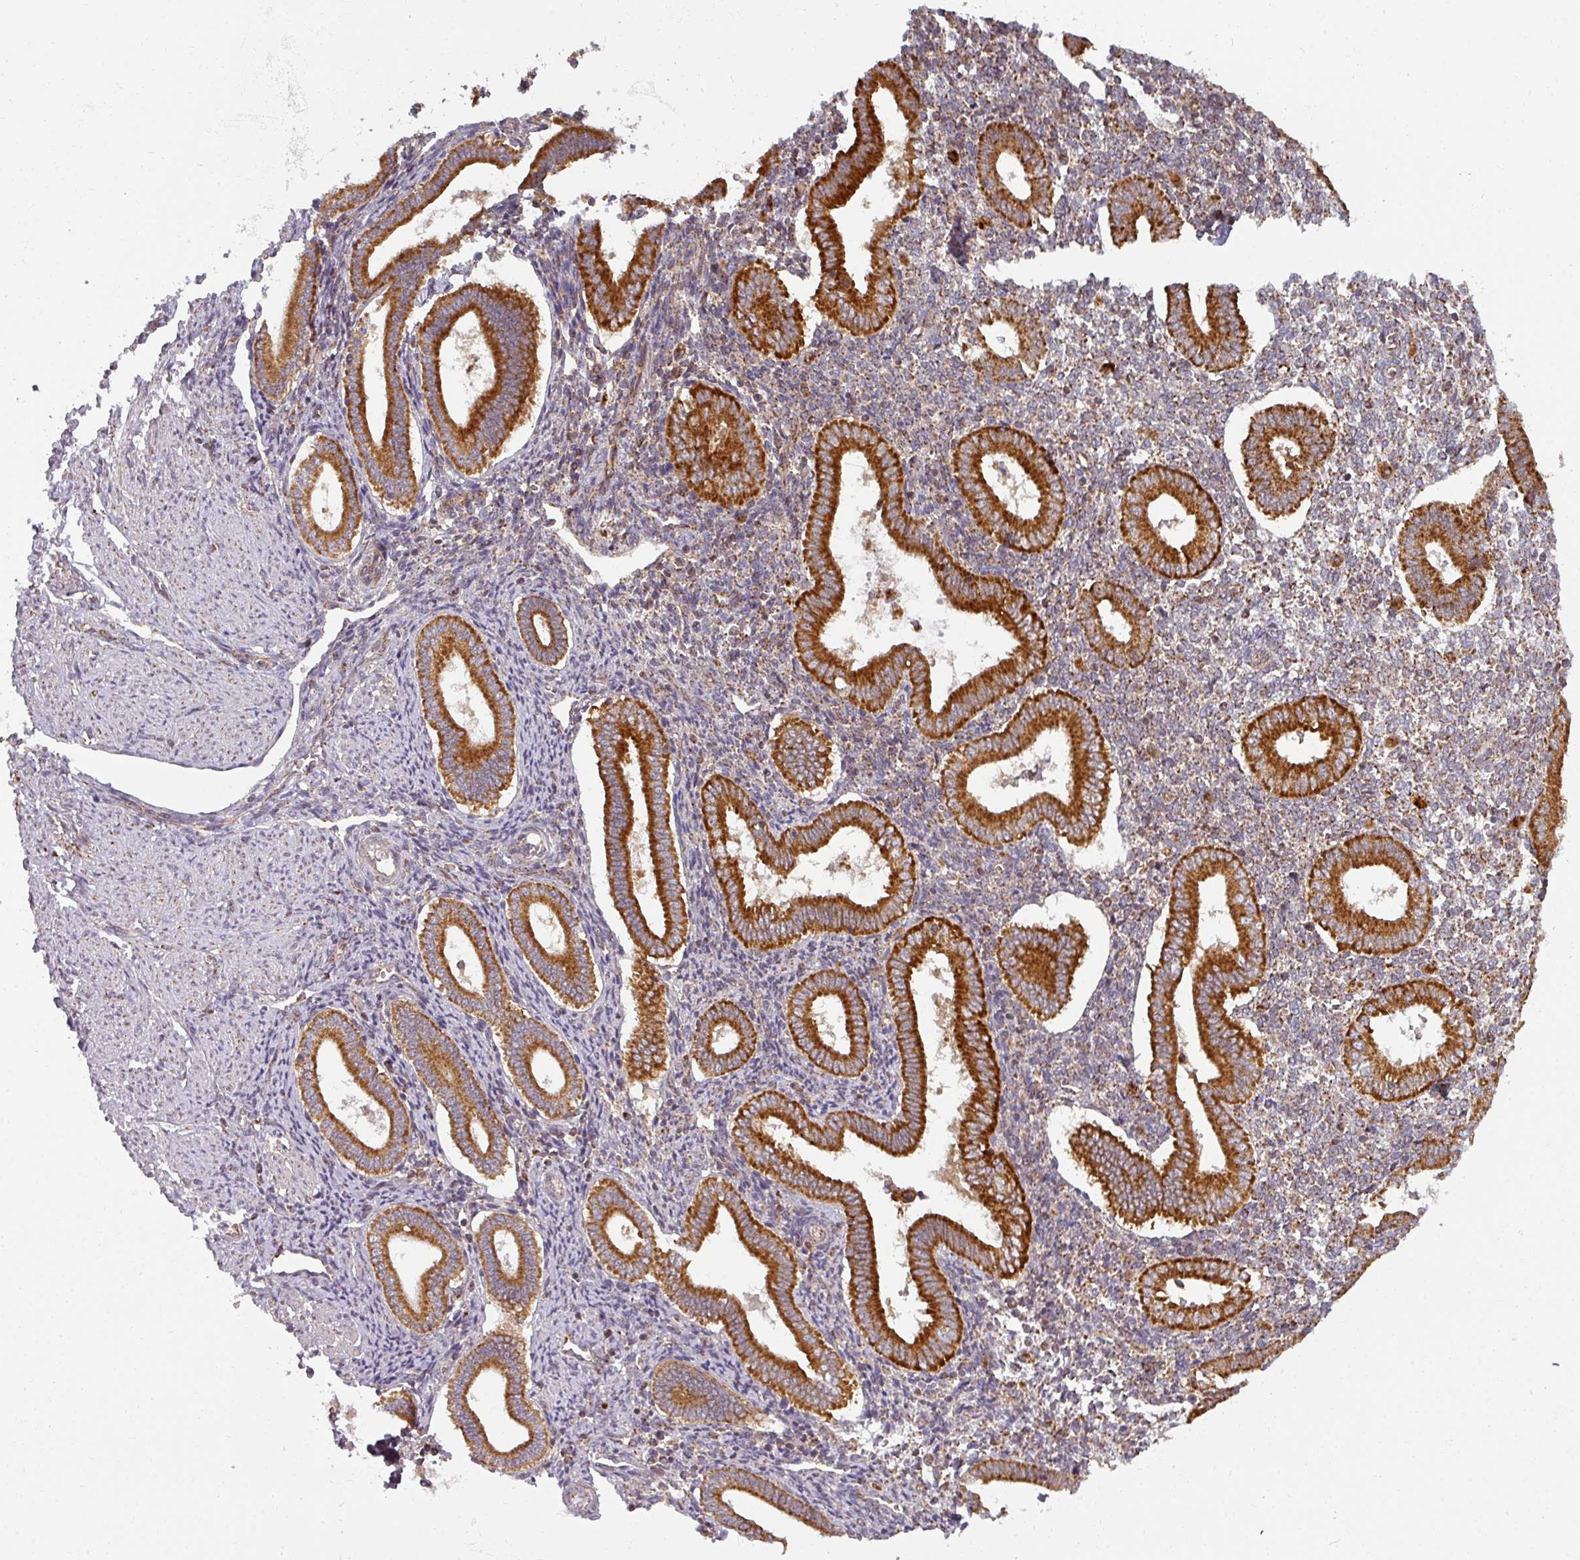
{"staining": {"intensity": "moderate", "quantity": "25%-75%", "location": "cytoplasmic/membranous"}, "tissue": "endometrium", "cell_type": "Cells in endometrial stroma", "image_type": "normal", "snomed": [{"axis": "morphology", "description": "Normal tissue, NOS"}, {"axis": "topography", "description": "Endometrium"}], "caption": "Protein expression analysis of benign human endometrium reveals moderate cytoplasmic/membranous positivity in about 25%-75% of cells in endometrial stroma. The protein of interest is stained brown, and the nuclei are stained in blue (DAB IHC with brightfield microscopy, high magnification).", "gene": "MRPS16", "patient": {"sex": "female", "age": 44}}